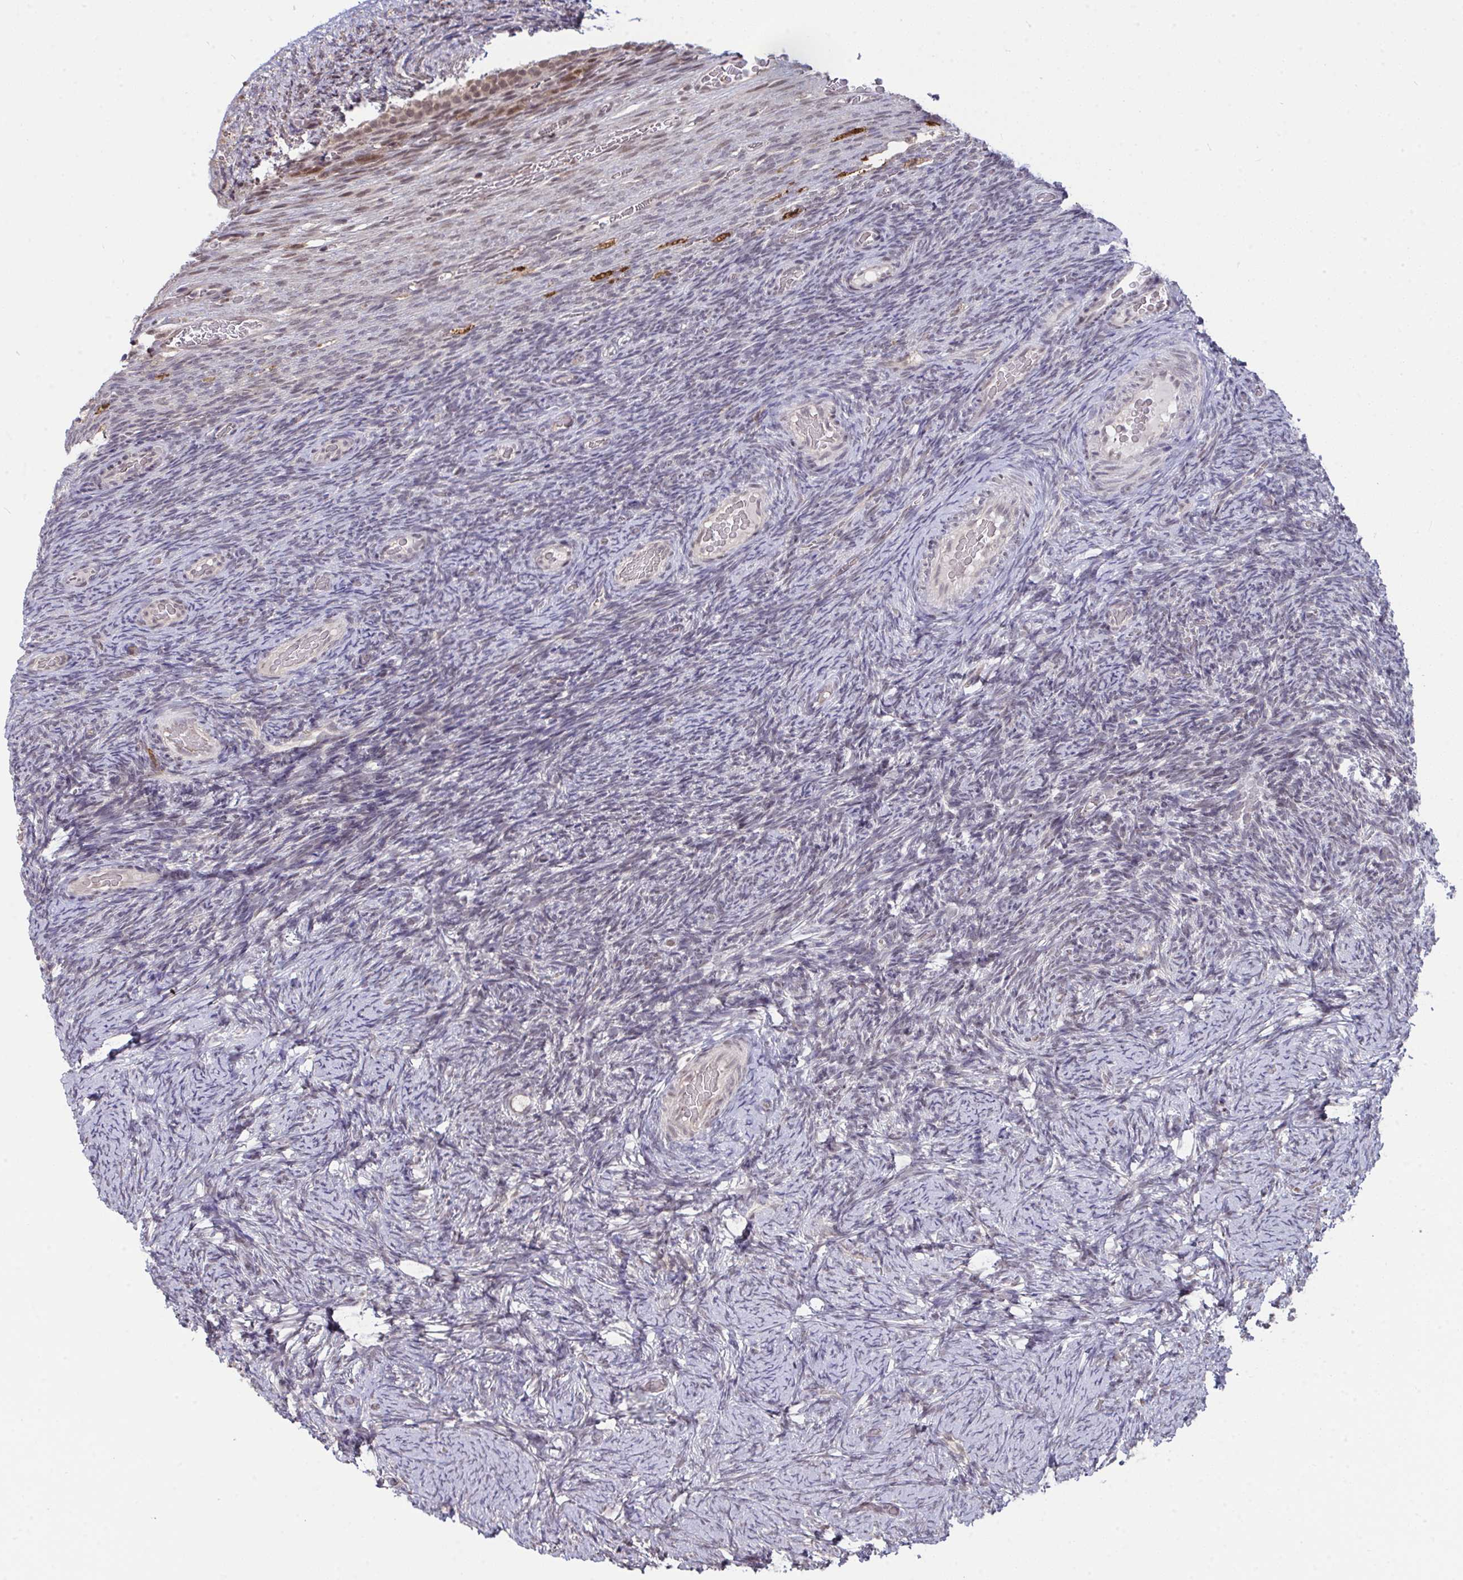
{"staining": {"intensity": "negative", "quantity": "none", "location": "none"}, "tissue": "ovary", "cell_type": "Follicle cells", "image_type": "normal", "snomed": [{"axis": "morphology", "description": "Normal tissue, NOS"}, {"axis": "topography", "description": "Ovary"}], "caption": "Immunohistochemistry of benign ovary demonstrates no staining in follicle cells.", "gene": "SAP30", "patient": {"sex": "female", "age": 34}}